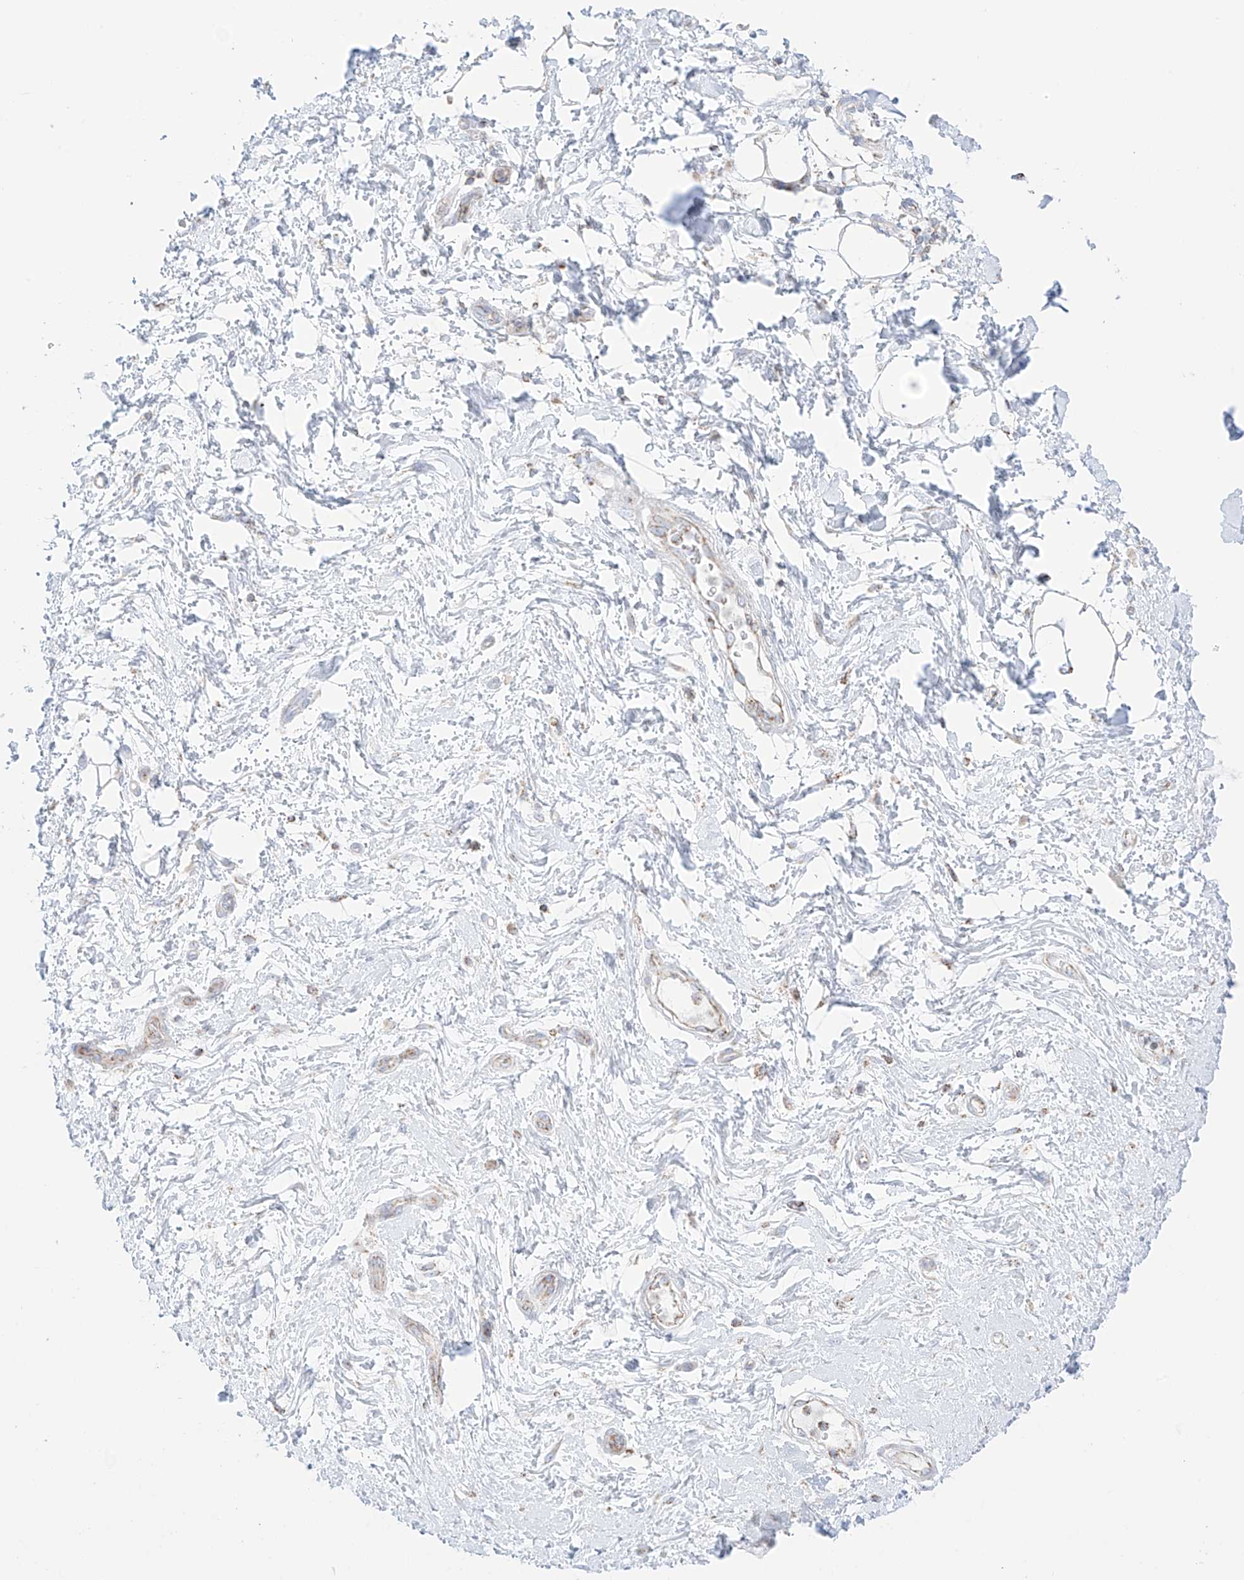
{"staining": {"intensity": "negative", "quantity": "none", "location": "none"}, "tissue": "adipose tissue", "cell_type": "Adipocytes", "image_type": "normal", "snomed": [{"axis": "morphology", "description": "Normal tissue, NOS"}, {"axis": "morphology", "description": "Adenocarcinoma, NOS"}, {"axis": "topography", "description": "Pancreas"}, {"axis": "topography", "description": "Peripheral nerve tissue"}], "caption": "Histopathology image shows no protein staining in adipocytes of benign adipose tissue. (DAB IHC visualized using brightfield microscopy, high magnification).", "gene": "XKR3", "patient": {"sex": "male", "age": 59}}